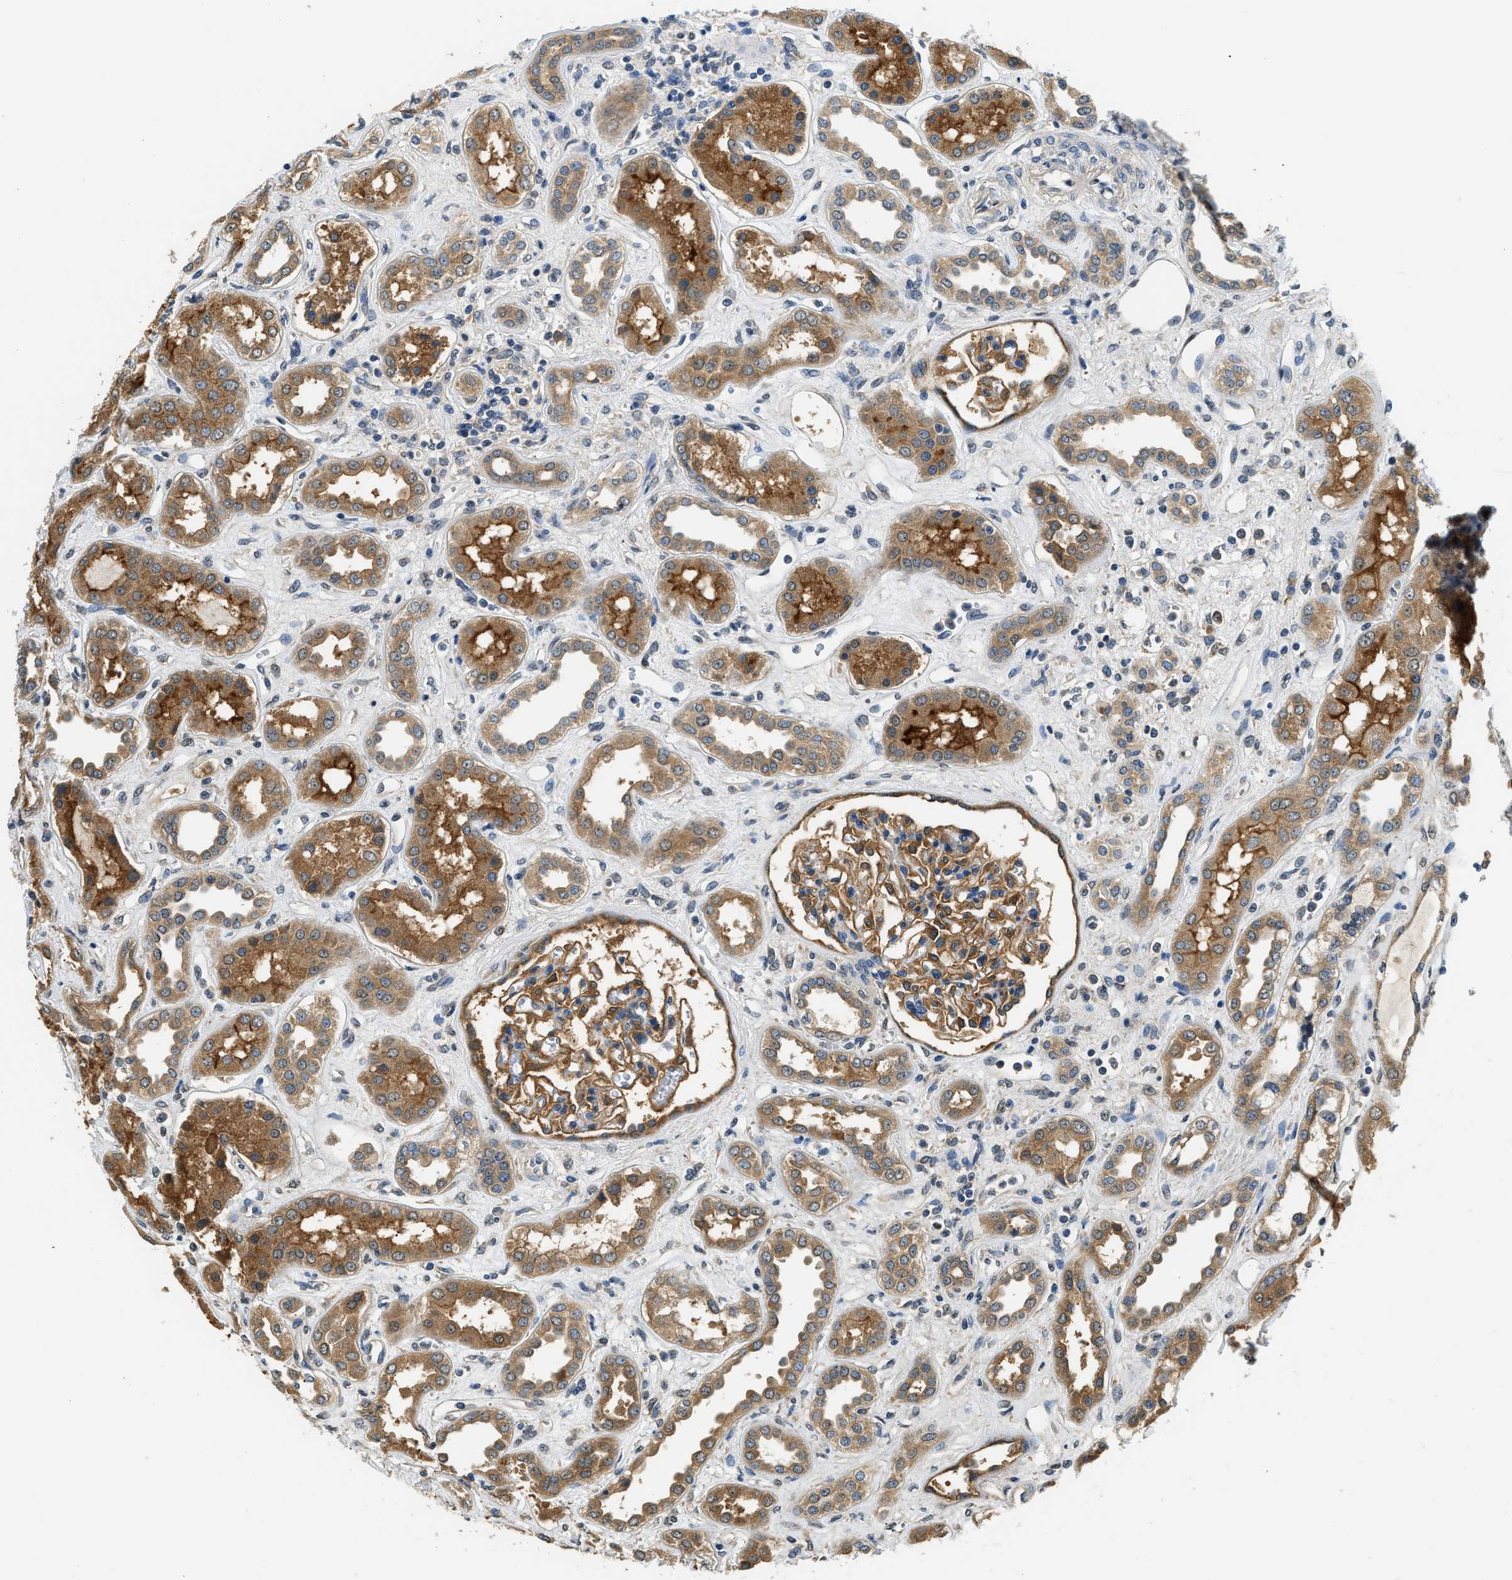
{"staining": {"intensity": "moderate", "quantity": ">75%", "location": "cytoplasmic/membranous"}, "tissue": "kidney", "cell_type": "Cells in glomeruli", "image_type": "normal", "snomed": [{"axis": "morphology", "description": "Normal tissue, NOS"}, {"axis": "topography", "description": "Kidney"}], "caption": "IHC photomicrograph of normal kidney stained for a protein (brown), which displays medium levels of moderate cytoplasmic/membranous positivity in about >75% of cells in glomeruli.", "gene": "BCL7C", "patient": {"sex": "male", "age": 59}}